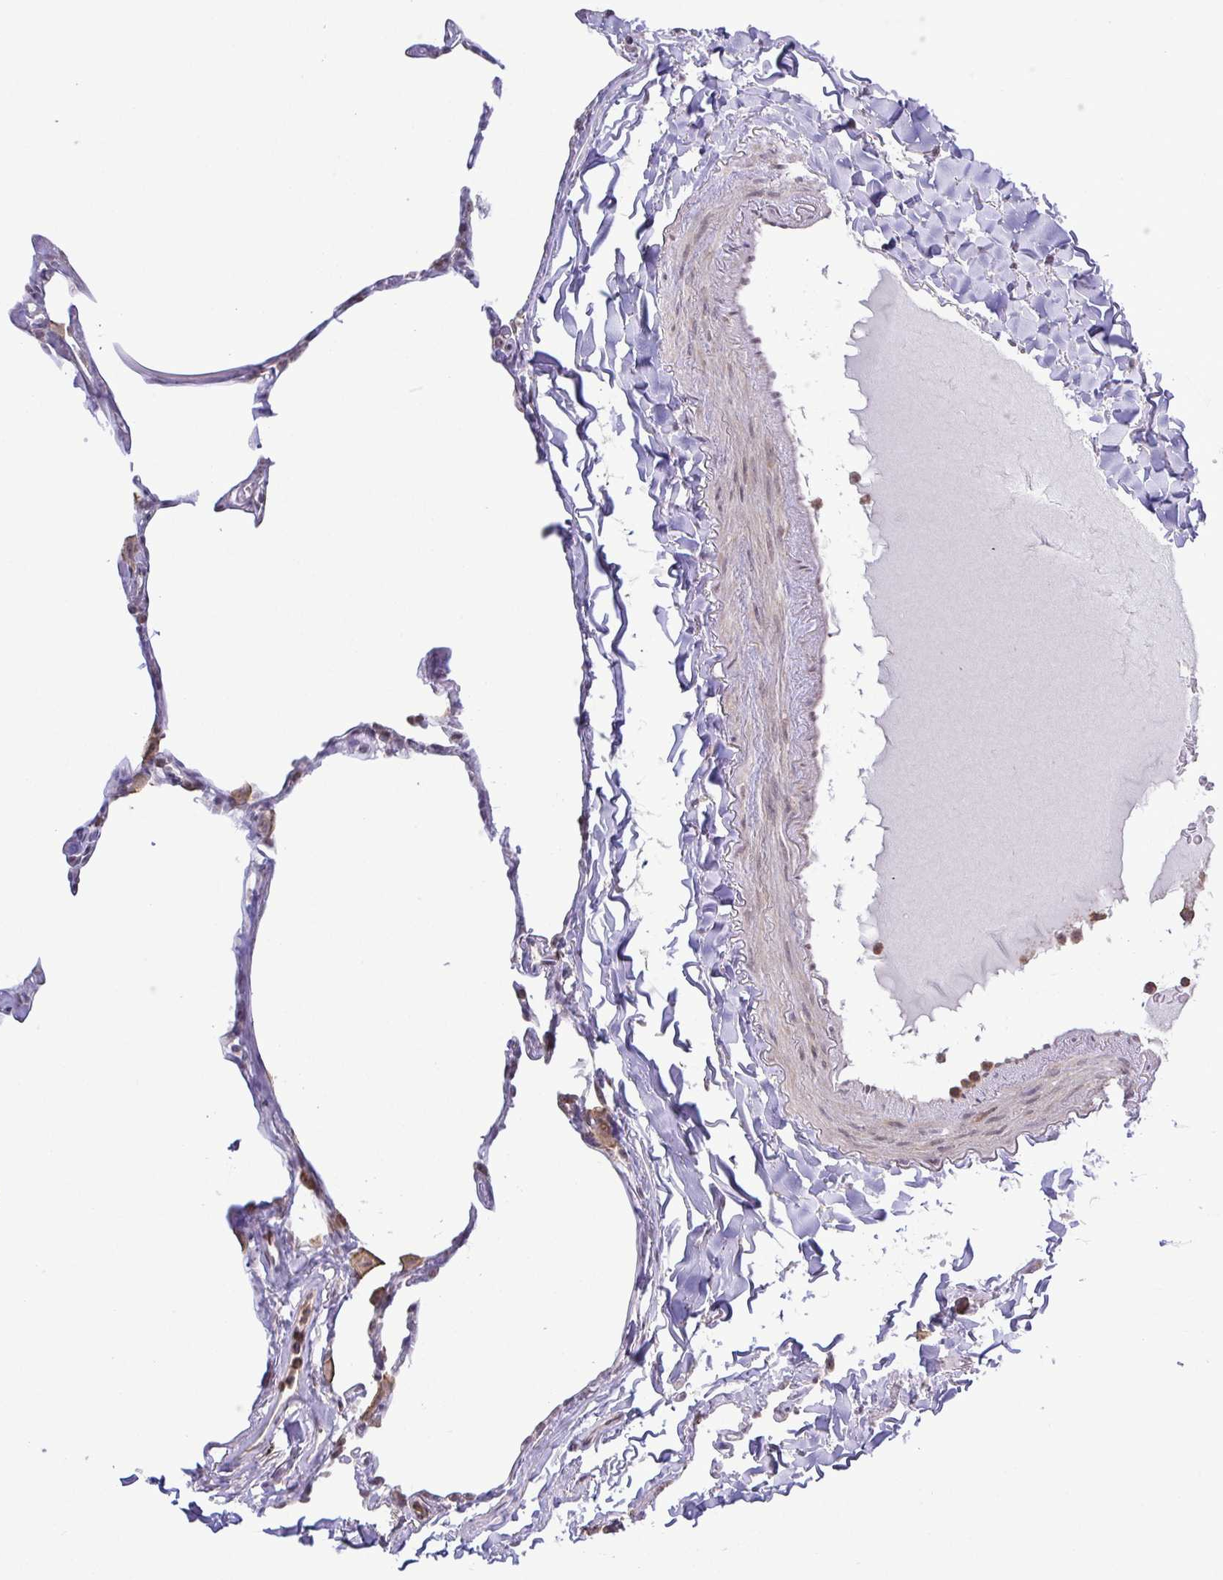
{"staining": {"intensity": "weak", "quantity": "25%-75%", "location": "cytoplasmic/membranous,nuclear"}, "tissue": "lung", "cell_type": "Alveolar cells", "image_type": "normal", "snomed": [{"axis": "morphology", "description": "Normal tissue, NOS"}, {"axis": "topography", "description": "Lung"}], "caption": "This photomicrograph shows normal lung stained with immunohistochemistry to label a protein in brown. The cytoplasmic/membranous,nuclear of alveolar cells show weak positivity for the protein. Nuclei are counter-stained blue.", "gene": "RSL24D1", "patient": {"sex": "male", "age": 65}}